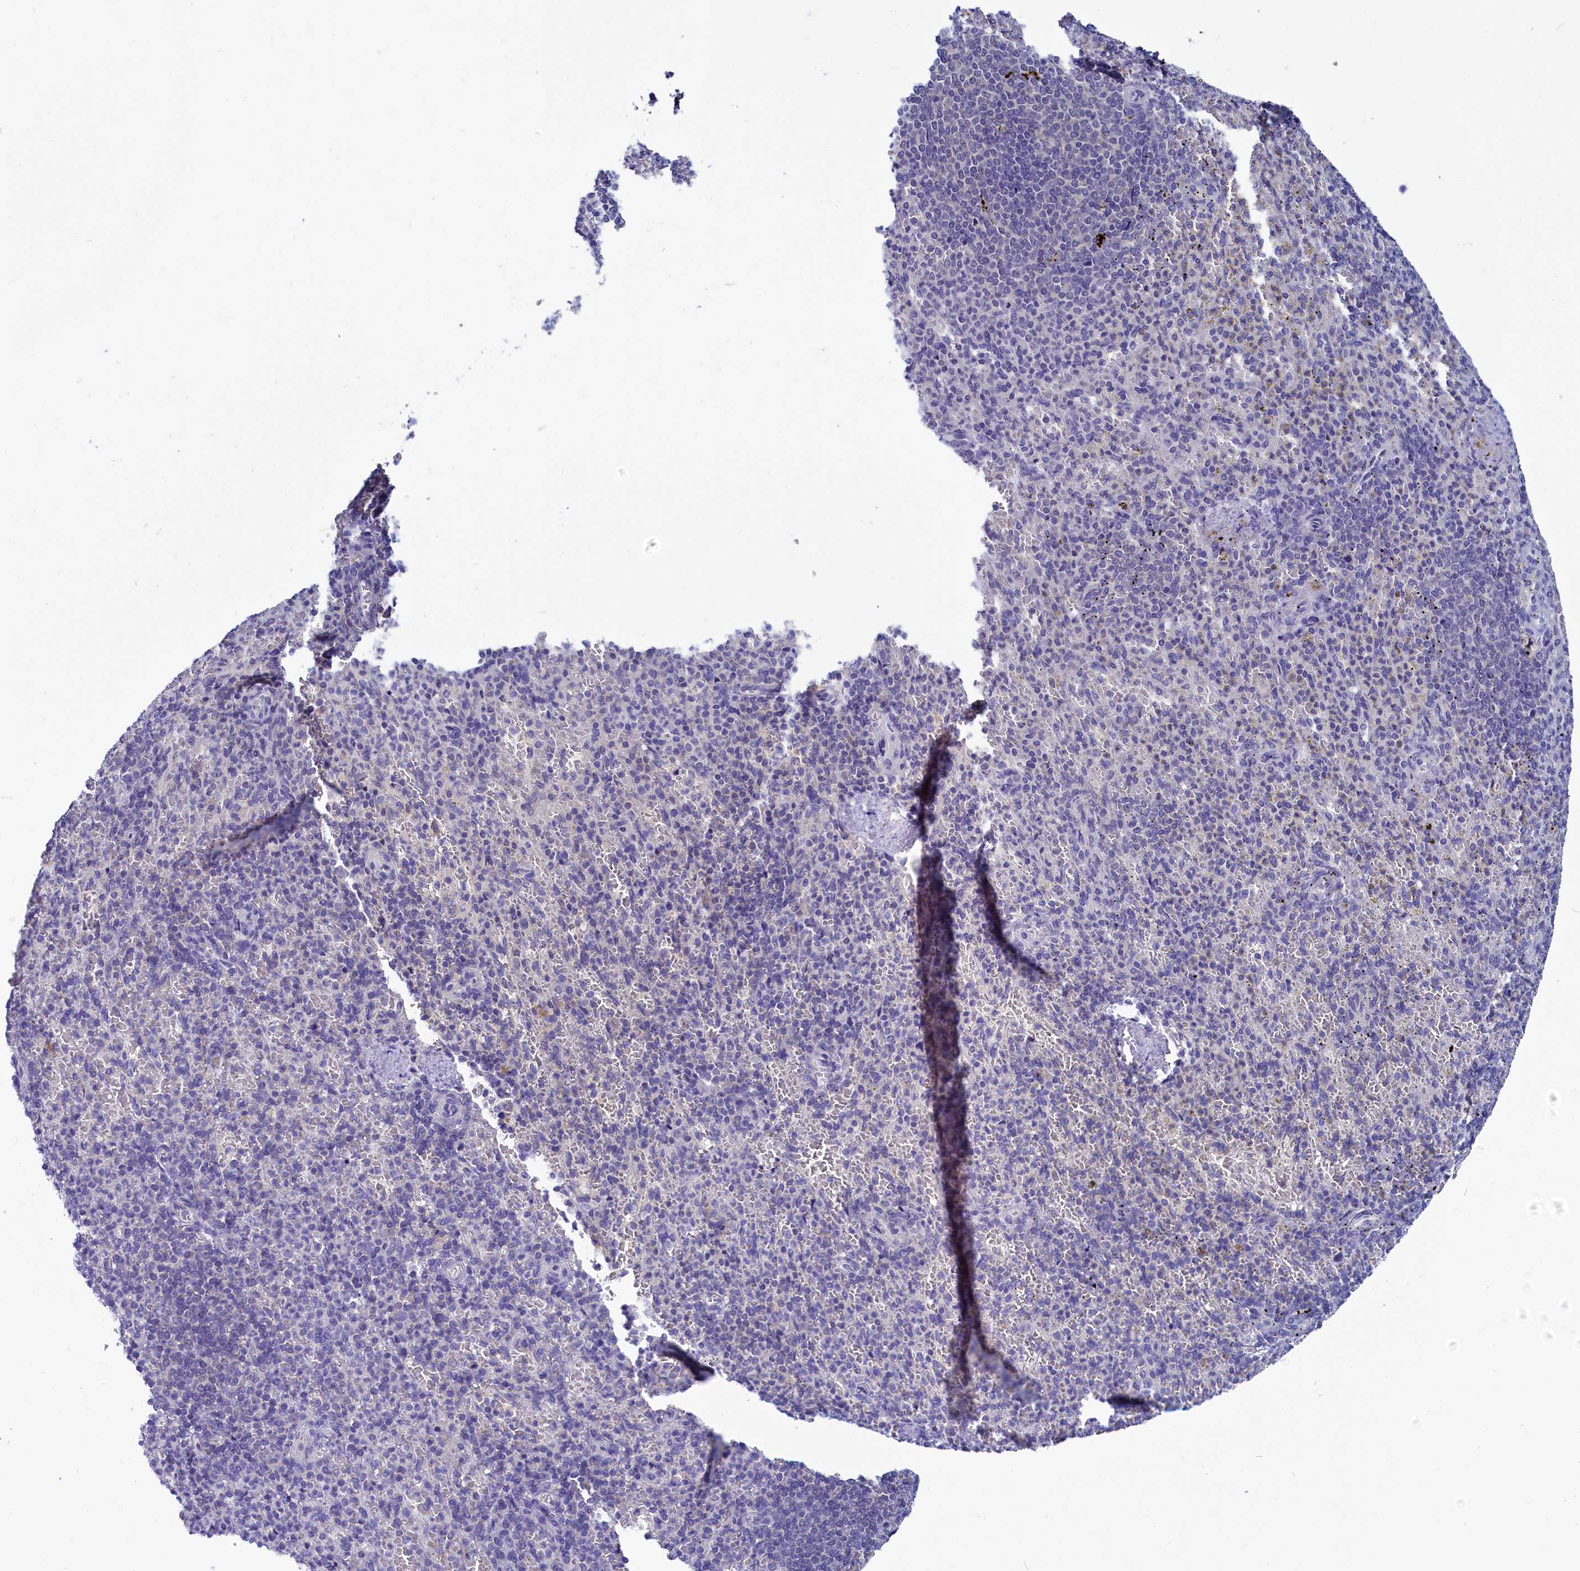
{"staining": {"intensity": "negative", "quantity": "none", "location": "none"}, "tissue": "spleen", "cell_type": "Cells in red pulp", "image_type": "normal", "snomed": [{"axis": "morphology", "description": "Normal tissue, NOS"}, {"axis": "topography", "description": "Spleen"}], "caption": "Spleen was stained to show a protein in brown. There is no significant expression in cells in red pulp. Brightfield microscopy of immunohistochemistry (IHC) stained with DAB (3,3'-diaminobenzidine) (brown) and hematoxylin (blue), captured at high magnification.", "gene": "CIAPIN1", "patient": {"sex": "female", "age": 74}}